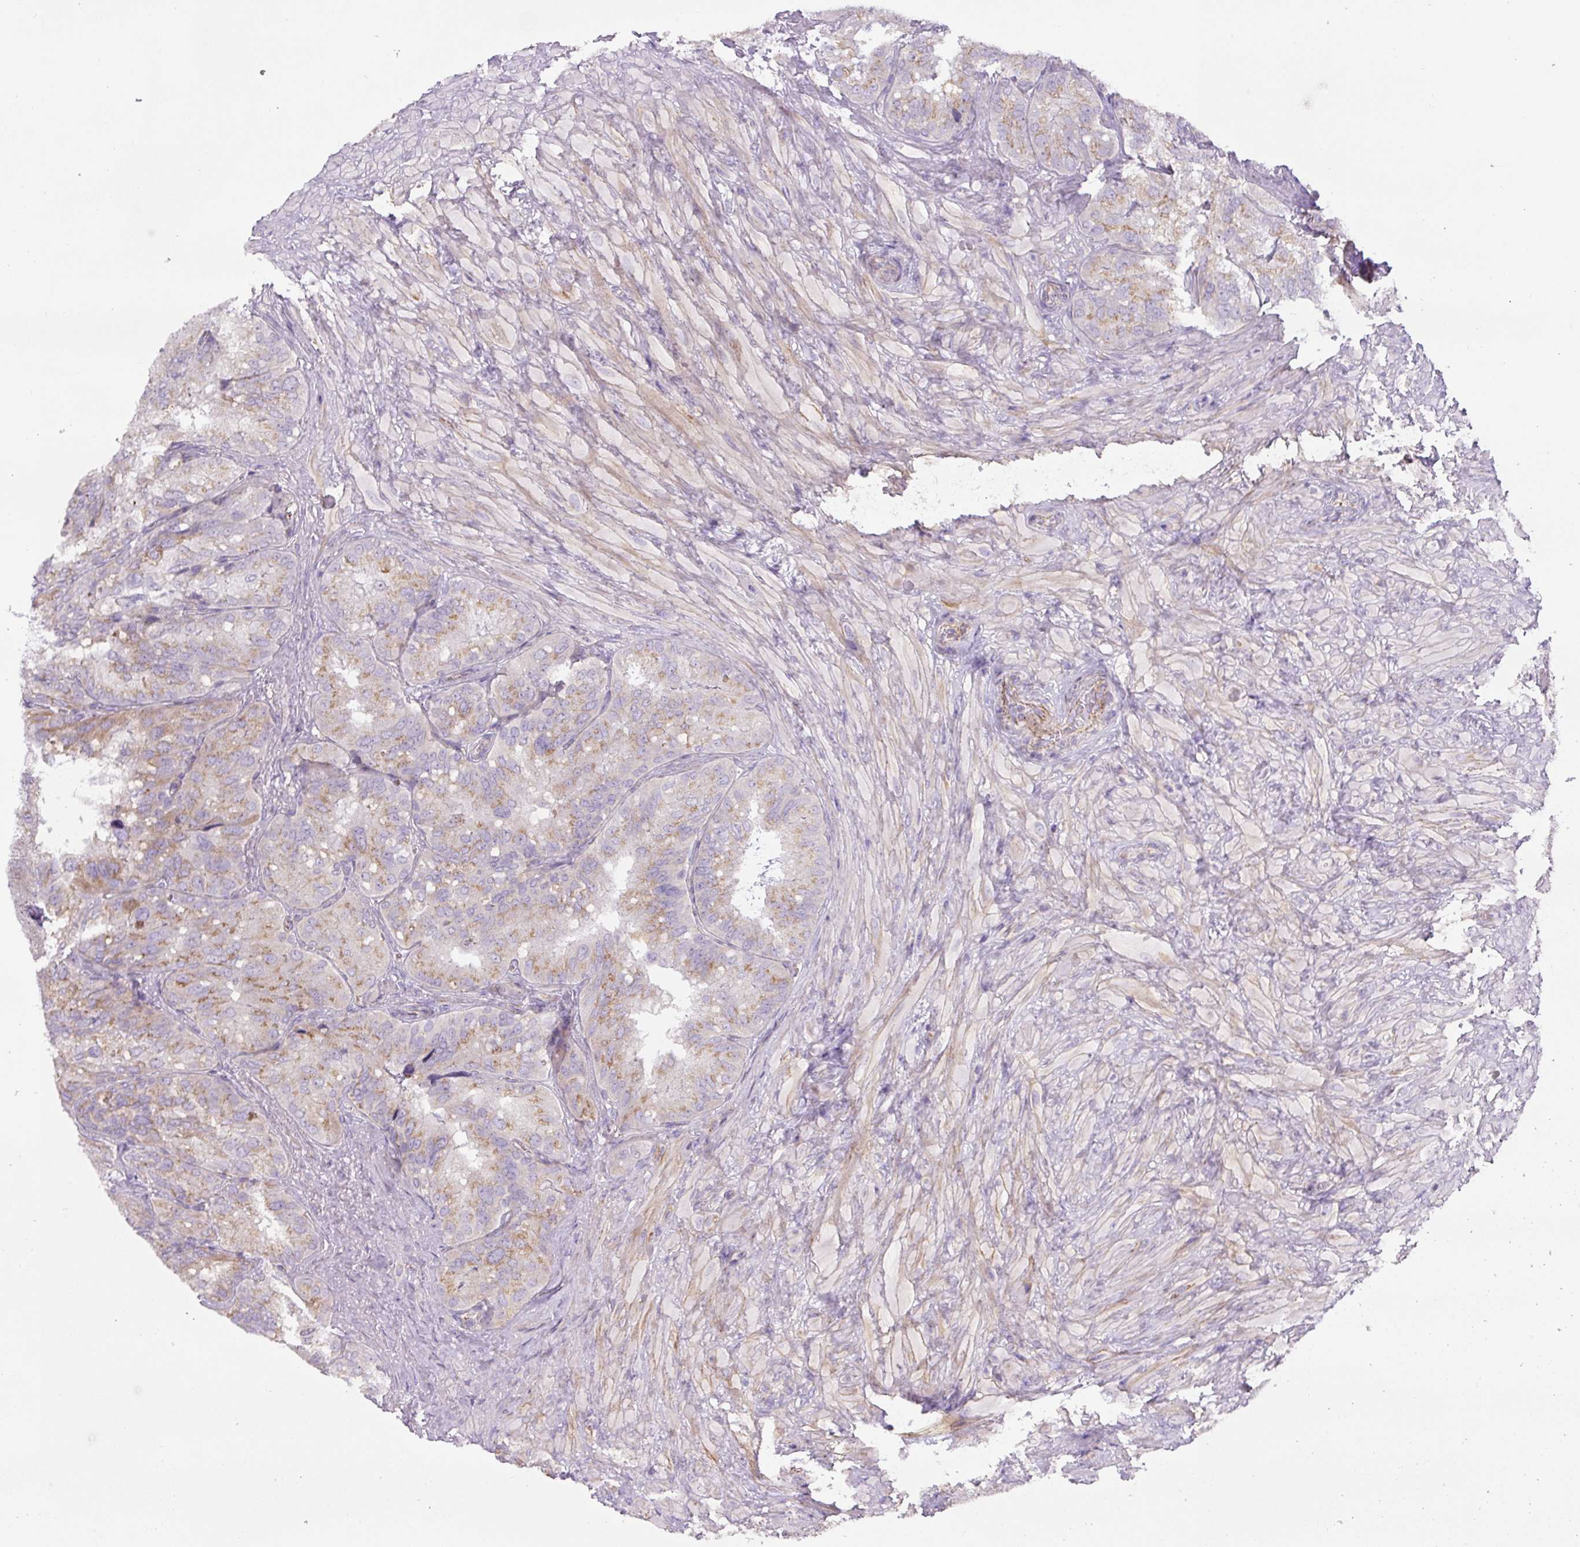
{"staining": {"intensity": "weak", "quantity": "25%-75%", "location": "cytoplasmic/membranous"}, "tissue": "seminal vesicle", "cell_type": "Glandular cells", "image_type": "normal", "snomed": [{"axis": "morphology", "description": "Normal tissue, NOS"}, {"axis": "topography", "description": "Seminal veicle"}], "caption": "DAB immunohistochemical staining of normal seminal vesicle shows weak cytoplasmic/membranous protein expression in approximately 25%-75% of glandular cells.", "gene": "CCNI2", "patient": {"sex": "male", "age": 69}}